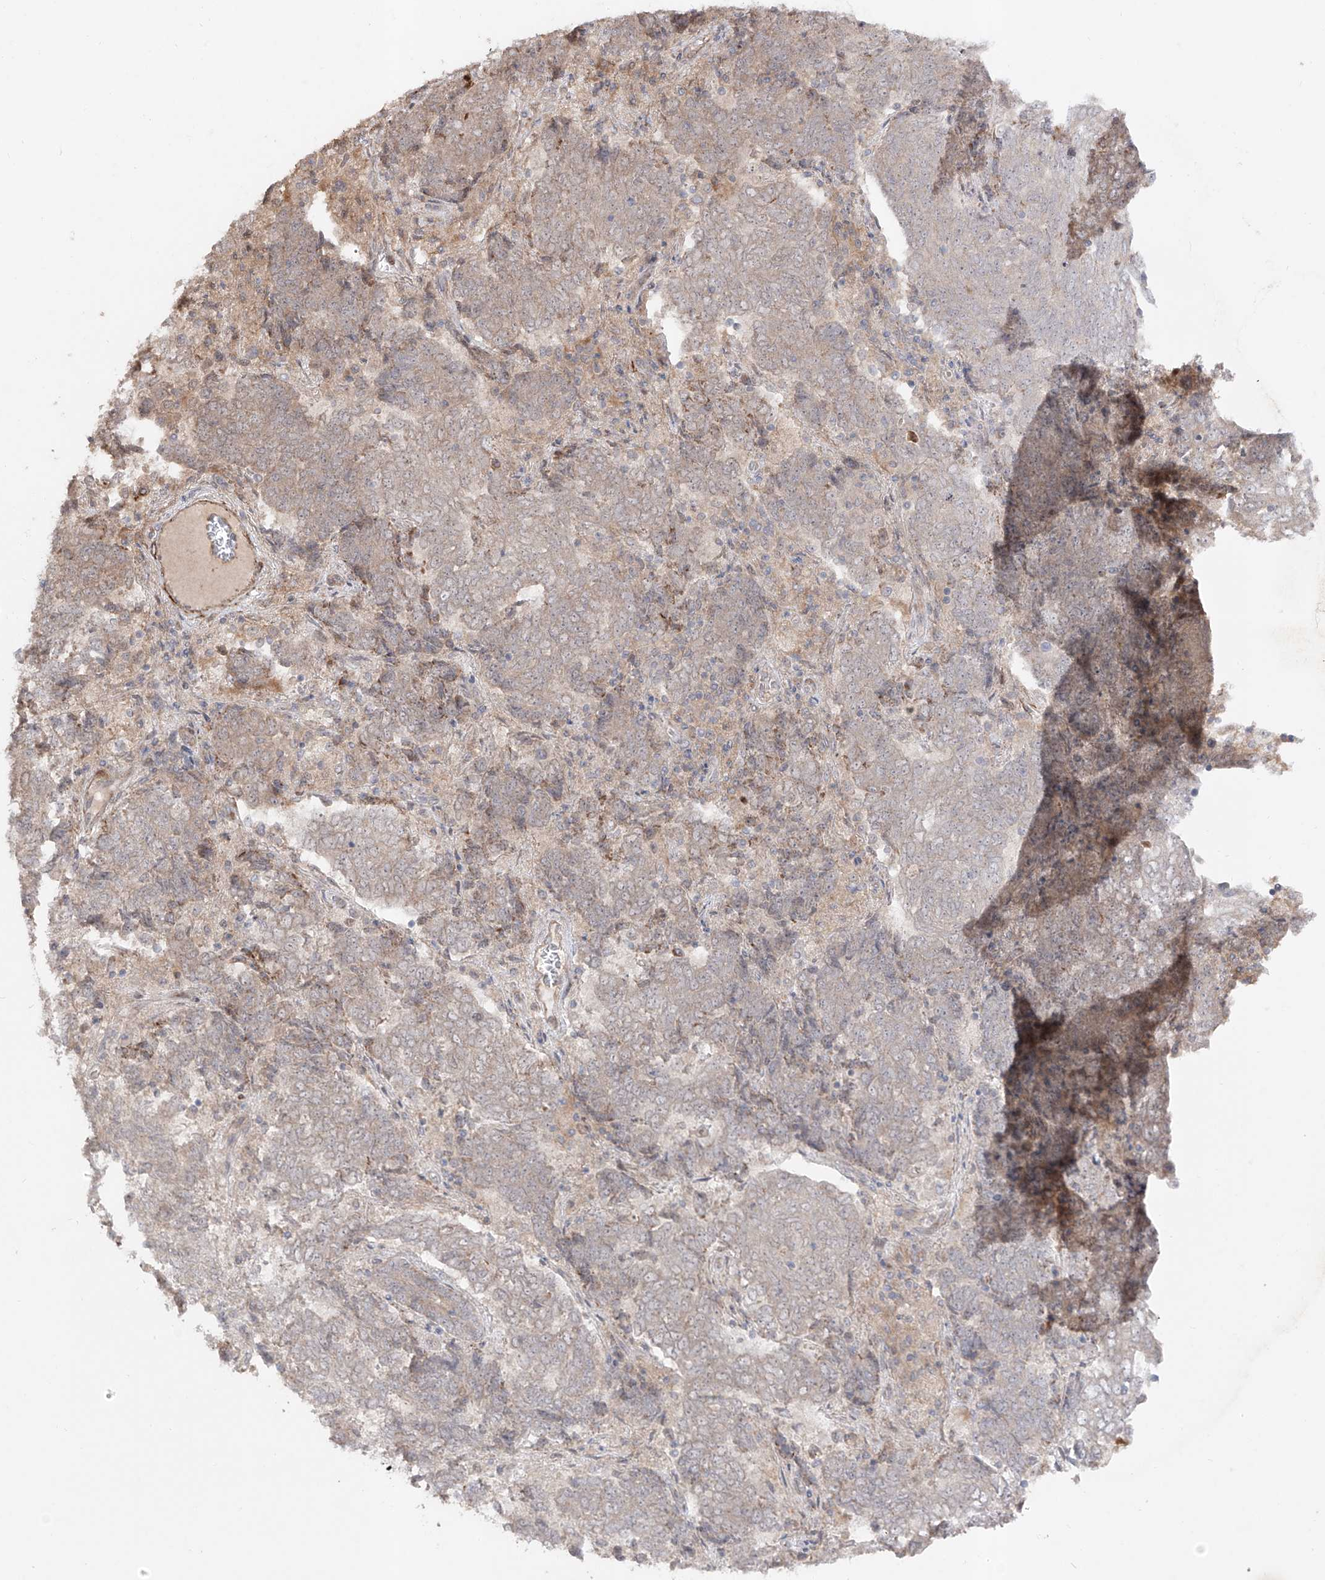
{"staining": {"intensity": "negative", "quantity": "none", "location": "none"}, "tissue": "endometrial cancer", "cell_type": "Tumor cells", "image_type": "cancer", "snomed": [{"axis": "morphology", "description": "Adenocarcinoma, NOS"}, {"axis": "topography", "description": "Endometrium"}], "caption": "Immunohistochemistry of adenocarcinoma (endometrial) reveals no expression in tumor cells. (DAB (3,3'-diaminobenzidine) immunohistochemistry, high magnification).", "gene": "KDM1B", "patient": {"sex": "female", "age": 80}}